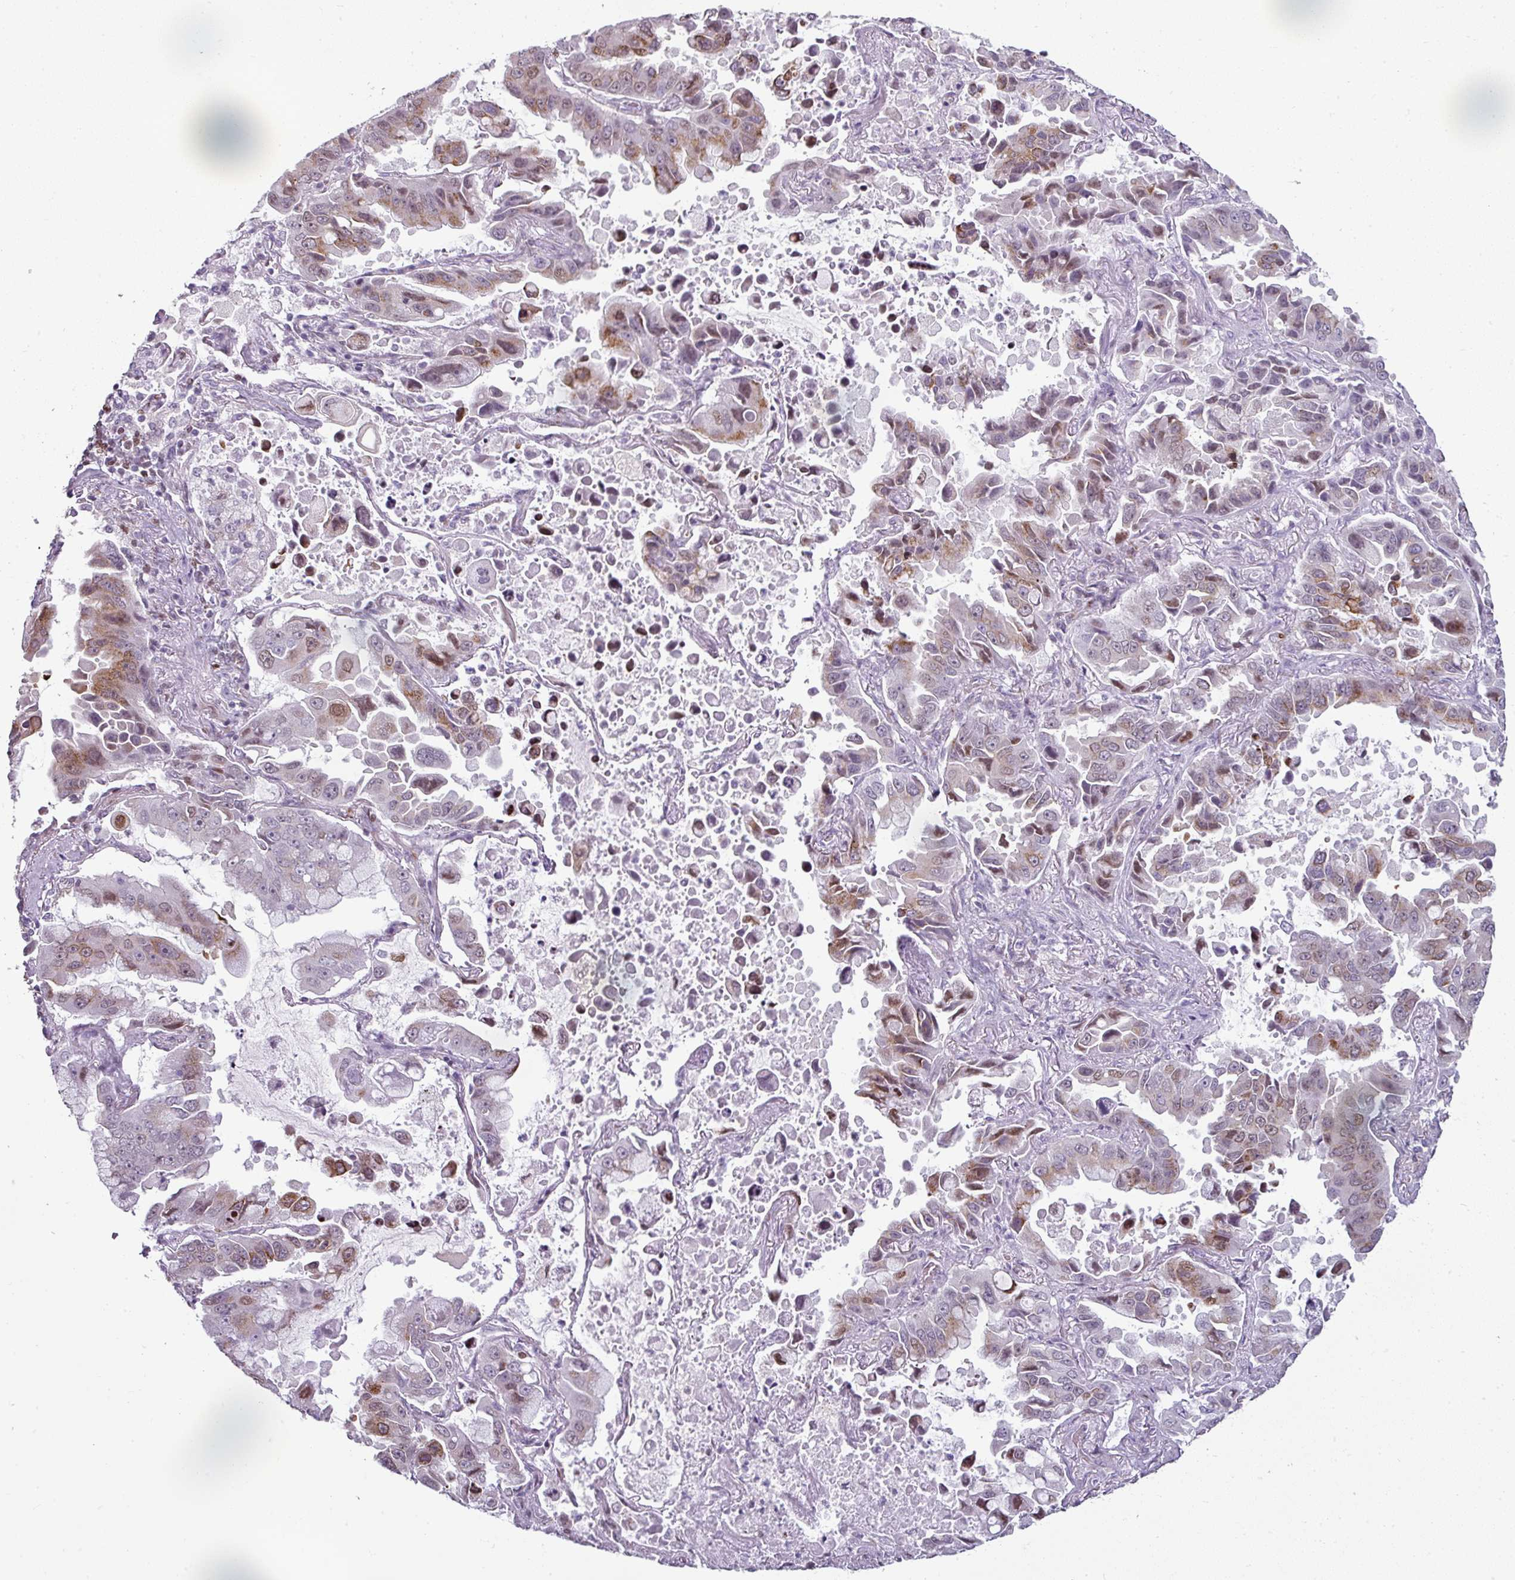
{"staining": {"intensity": "moderate", "quantity": "25%-75%", "location": "cytoplasmic/membranous,nuclear"}, "tissue": "lung cancer", "cell_type": "Tumor cells", "image_type": "cancer", "snomed": [{"axis": "morphology", "description": "Adenocarcinoma, NOS"}, {"axis": "topography", "description": "Lung"}], "caption": "Immunohistochemistry (IHC) of human adenocarcinoma (lung) displays medium levels of moderate cytoplasmic/membranous and nuclear positivity in about 25%-75% of tumor cells. The staining was performed using DAB (3,3'-diaminobenzidine) to visualize the protein expression in brown, while the nuclei were stained in blue with hematoxylin (Magnification: 20x).", "gene": "SYT8", "patient": {"sex": "male", "age": 64}}